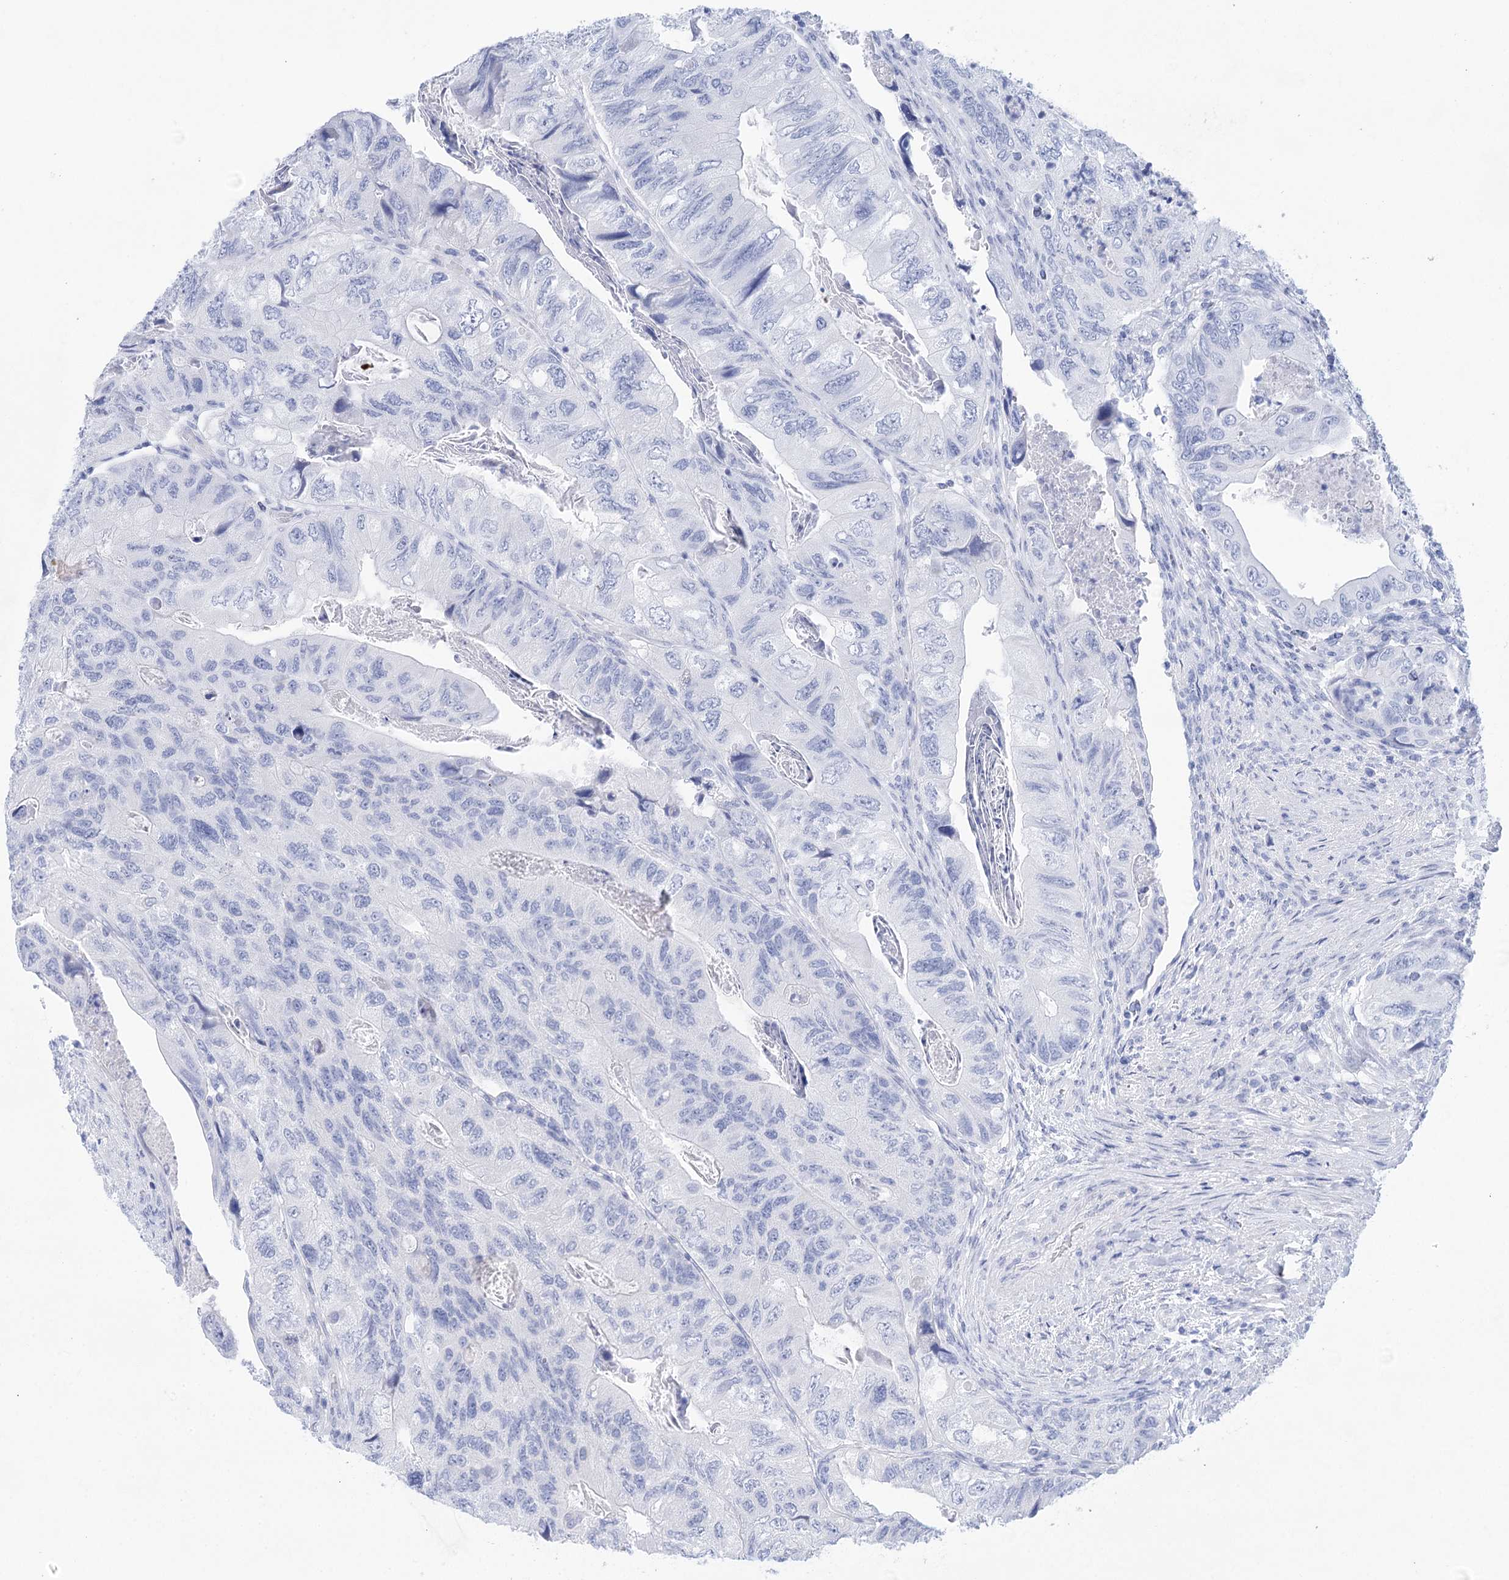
{"staining": {"intensity": "negative", "quantity": "none", "location": "none"}, "tissue": "colorectal cancer", "cell_type": "Tumor cells", "image_type": "cancer", "snomed": [{"axis": "morphology", "description": "Adenocarcinoma, NOS"}, {"axis": "topography", "description": "Rectum"}], "caption": "A photomicrograph of human adenocarcinoma (colorectal) is negative for staining in tumor cells.", "gene": "LALBA", "patient": {"sex": "male", "age": 63}}